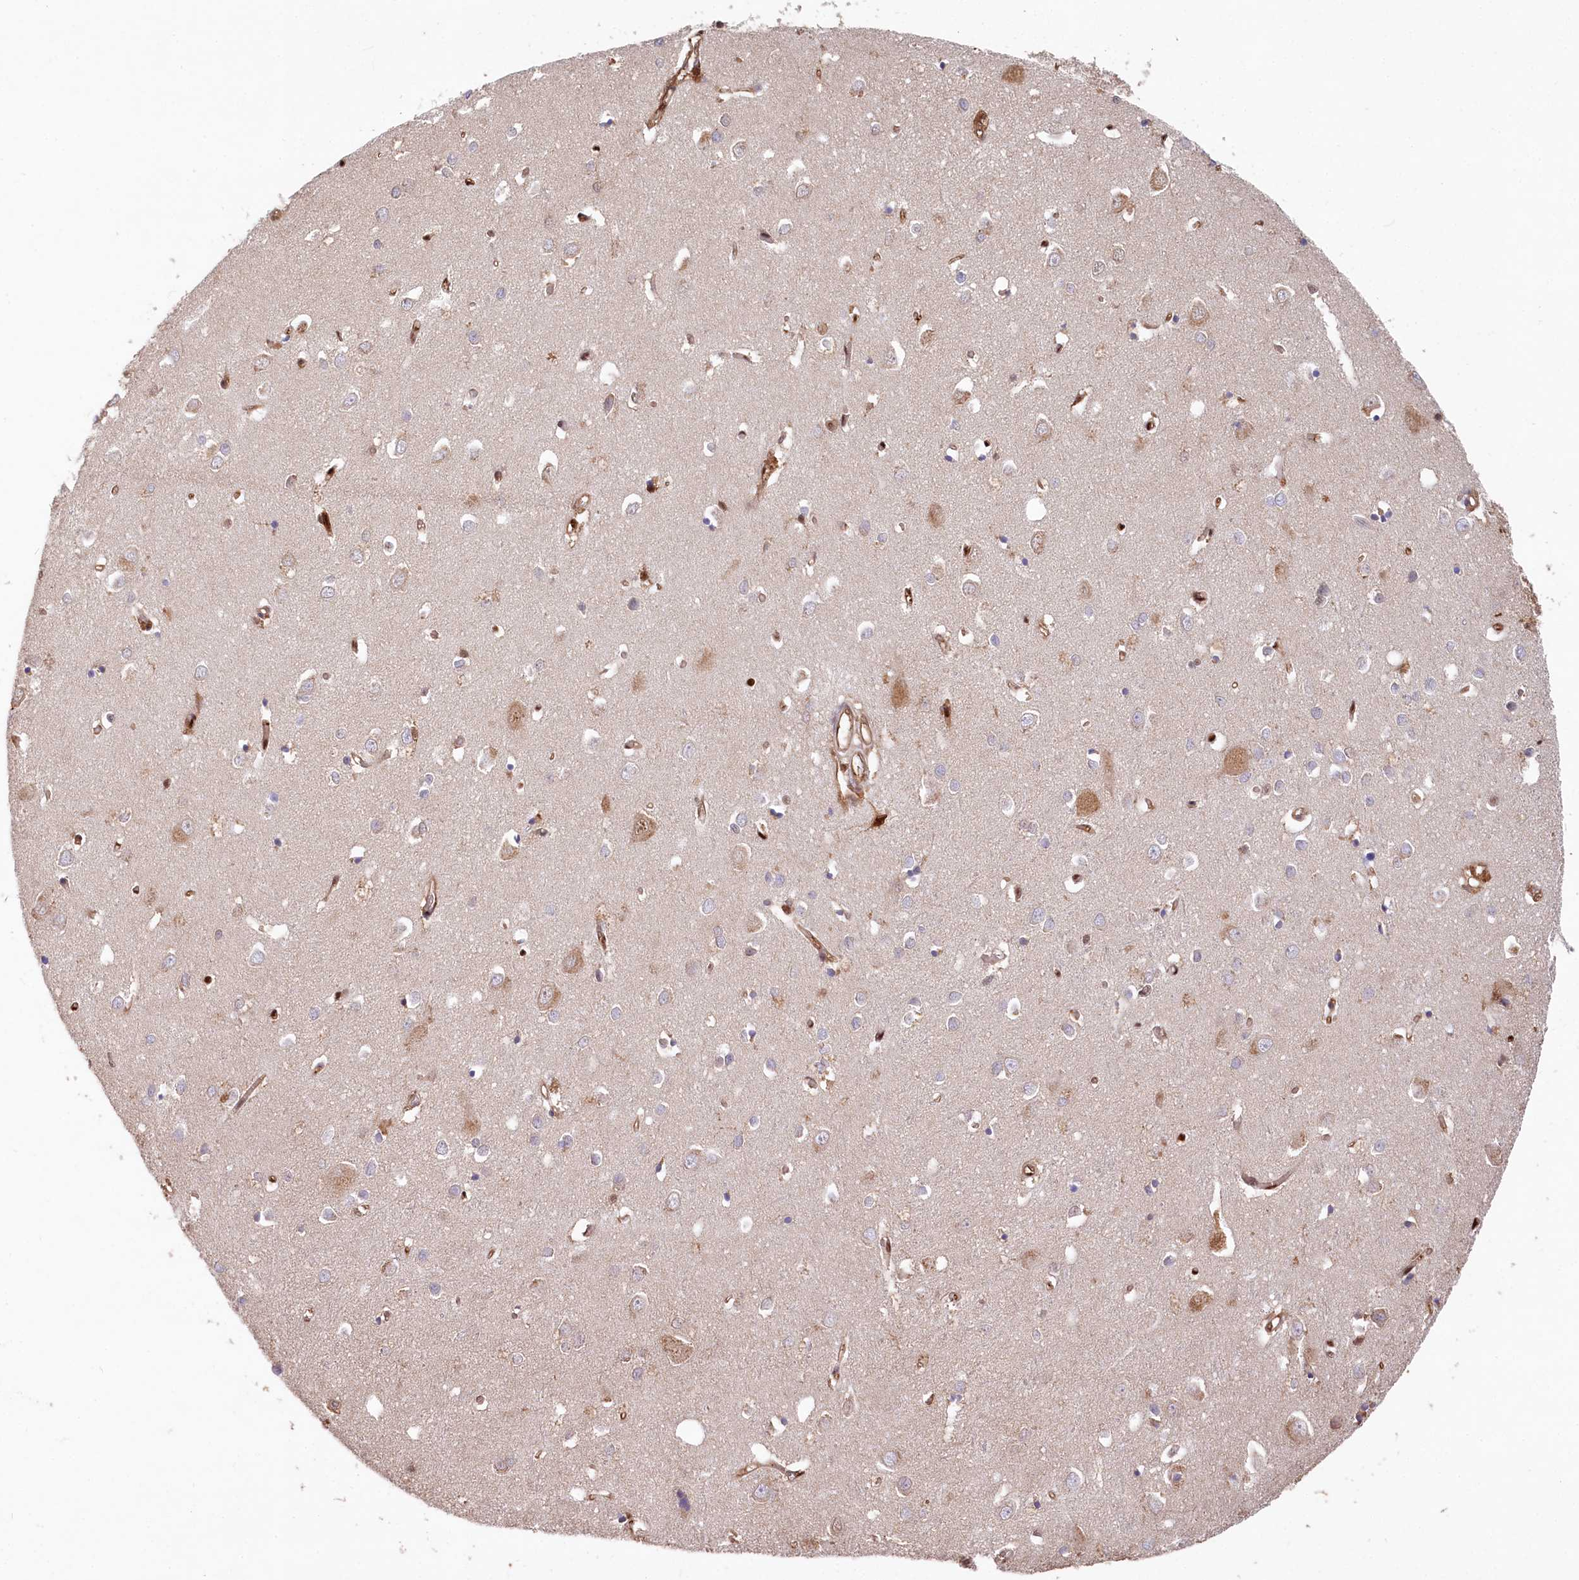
{"staining": {"intensity": "moderate", "quantity": ">75%", "location": "cytoplasmic/membranous,nuclear"}, "tissue": "cerebral cortex", "cell_type": "Endothelial cells", "image_type": "normal", "snomed": [{"axis": "morphology", "description": "Normal tissue, NOS"}, {"axis": "topography", "description": "Cerebral cortex"}], "caption": "A histopathology image of cerebral cortex stained for a protein reveals moderate cytoplasmic/membranous,nuclear brown staining in endothelial cells. The protein is stained brown, and the nuclei are stained in blue (DAB (3,3'-diaminobenzidine) IHC with brightfield microscopy, high magnification).", "gene": "LSG1", "patient": {"sex": "female", "age": 64}}